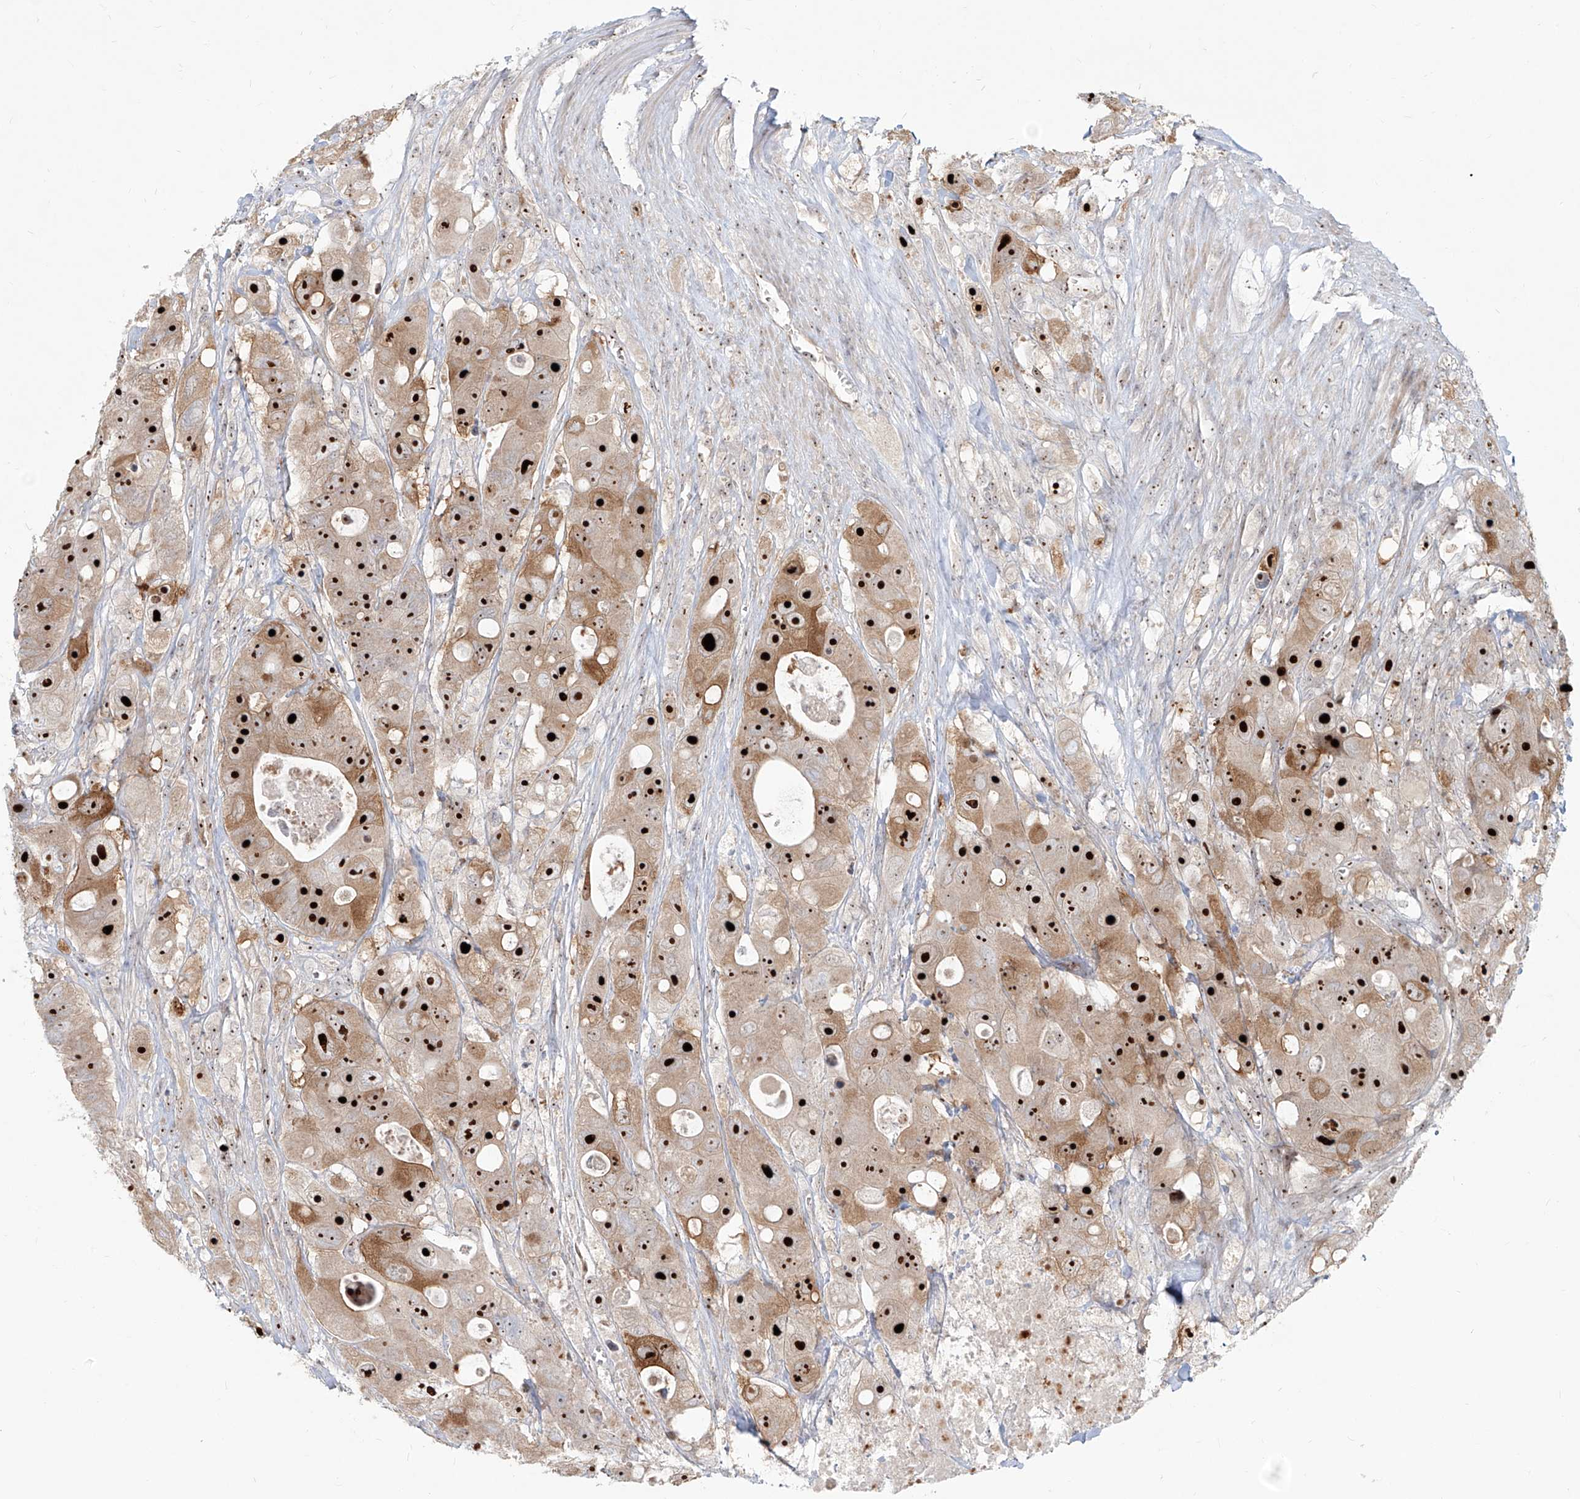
{"staining": {"intensity": "strong", "quantity": ">75%", "location": "cytoplasmic/membranous,nuclear"}, "tissue": "colorectal cancer", "cell_type": "Tumor cells", "image_type": "cancer", "snomed": [{"axis": "morphology", "description": "Adenocarcinoma, NOS"}, {"axis": "topography", "description": "Colon"}], "caption": "A histopathology image of human adenocarcinoma (colorectal) stained for a protein shows strong cytoplasmic/membranous and nuclear brown staining in tumor cells.", "gene": "BYSL", "patient": {"sex": "female", "age": 46}}